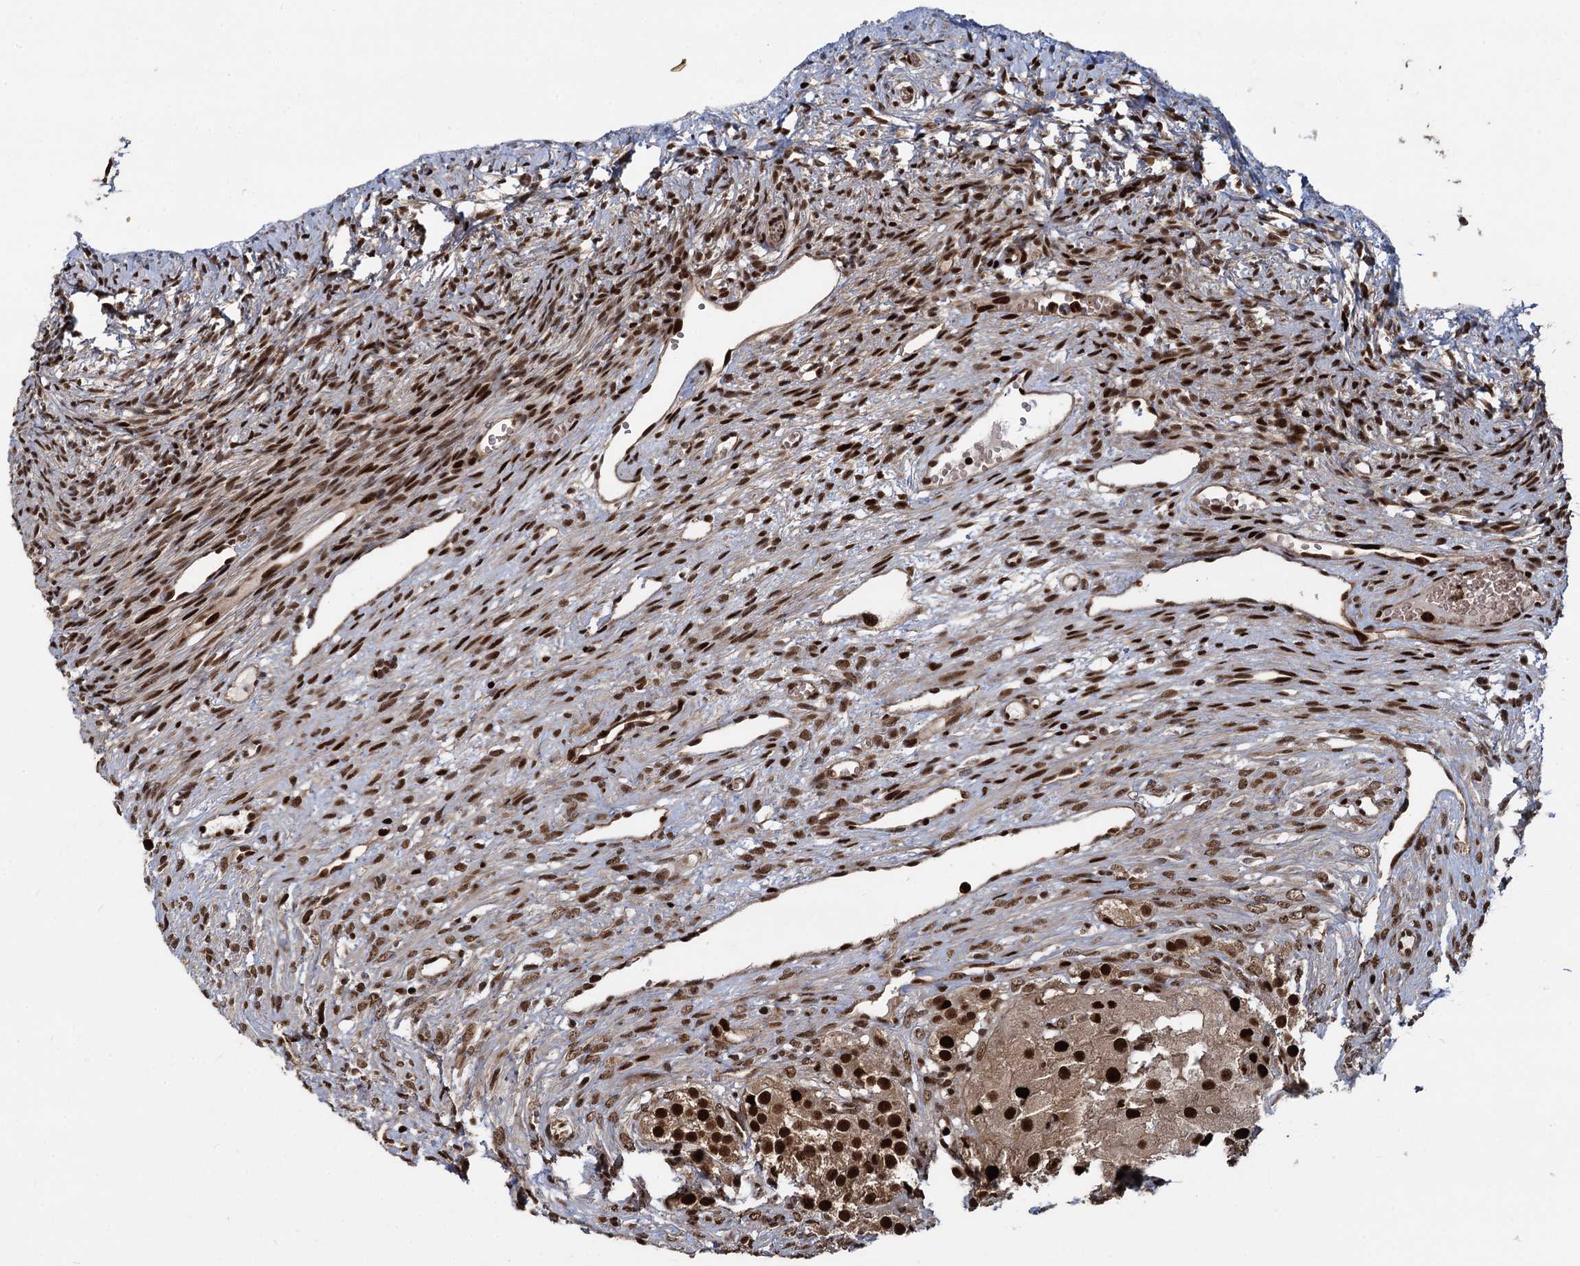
{"staining": {"intensity": "strong", "quantity": ">75%", "location": "nuclear"}, "tissue": "ovary", "cell_type": "Ovarian stroma cells", "image_type": "normal", "snomed": [{"axis": "morphology", "description": "Normal tissue, NOS"}, {"axis": "topography", "description": "Ovary"}], "caption": "This micrograph shows immunohistochemistry (IHC) staining of normal human ovary, with high strong nuclear positivity in about >75% of ovarian stroma cells.", "gene": "ANKRD49", "patient": {"sex": "female", "age": 51}}